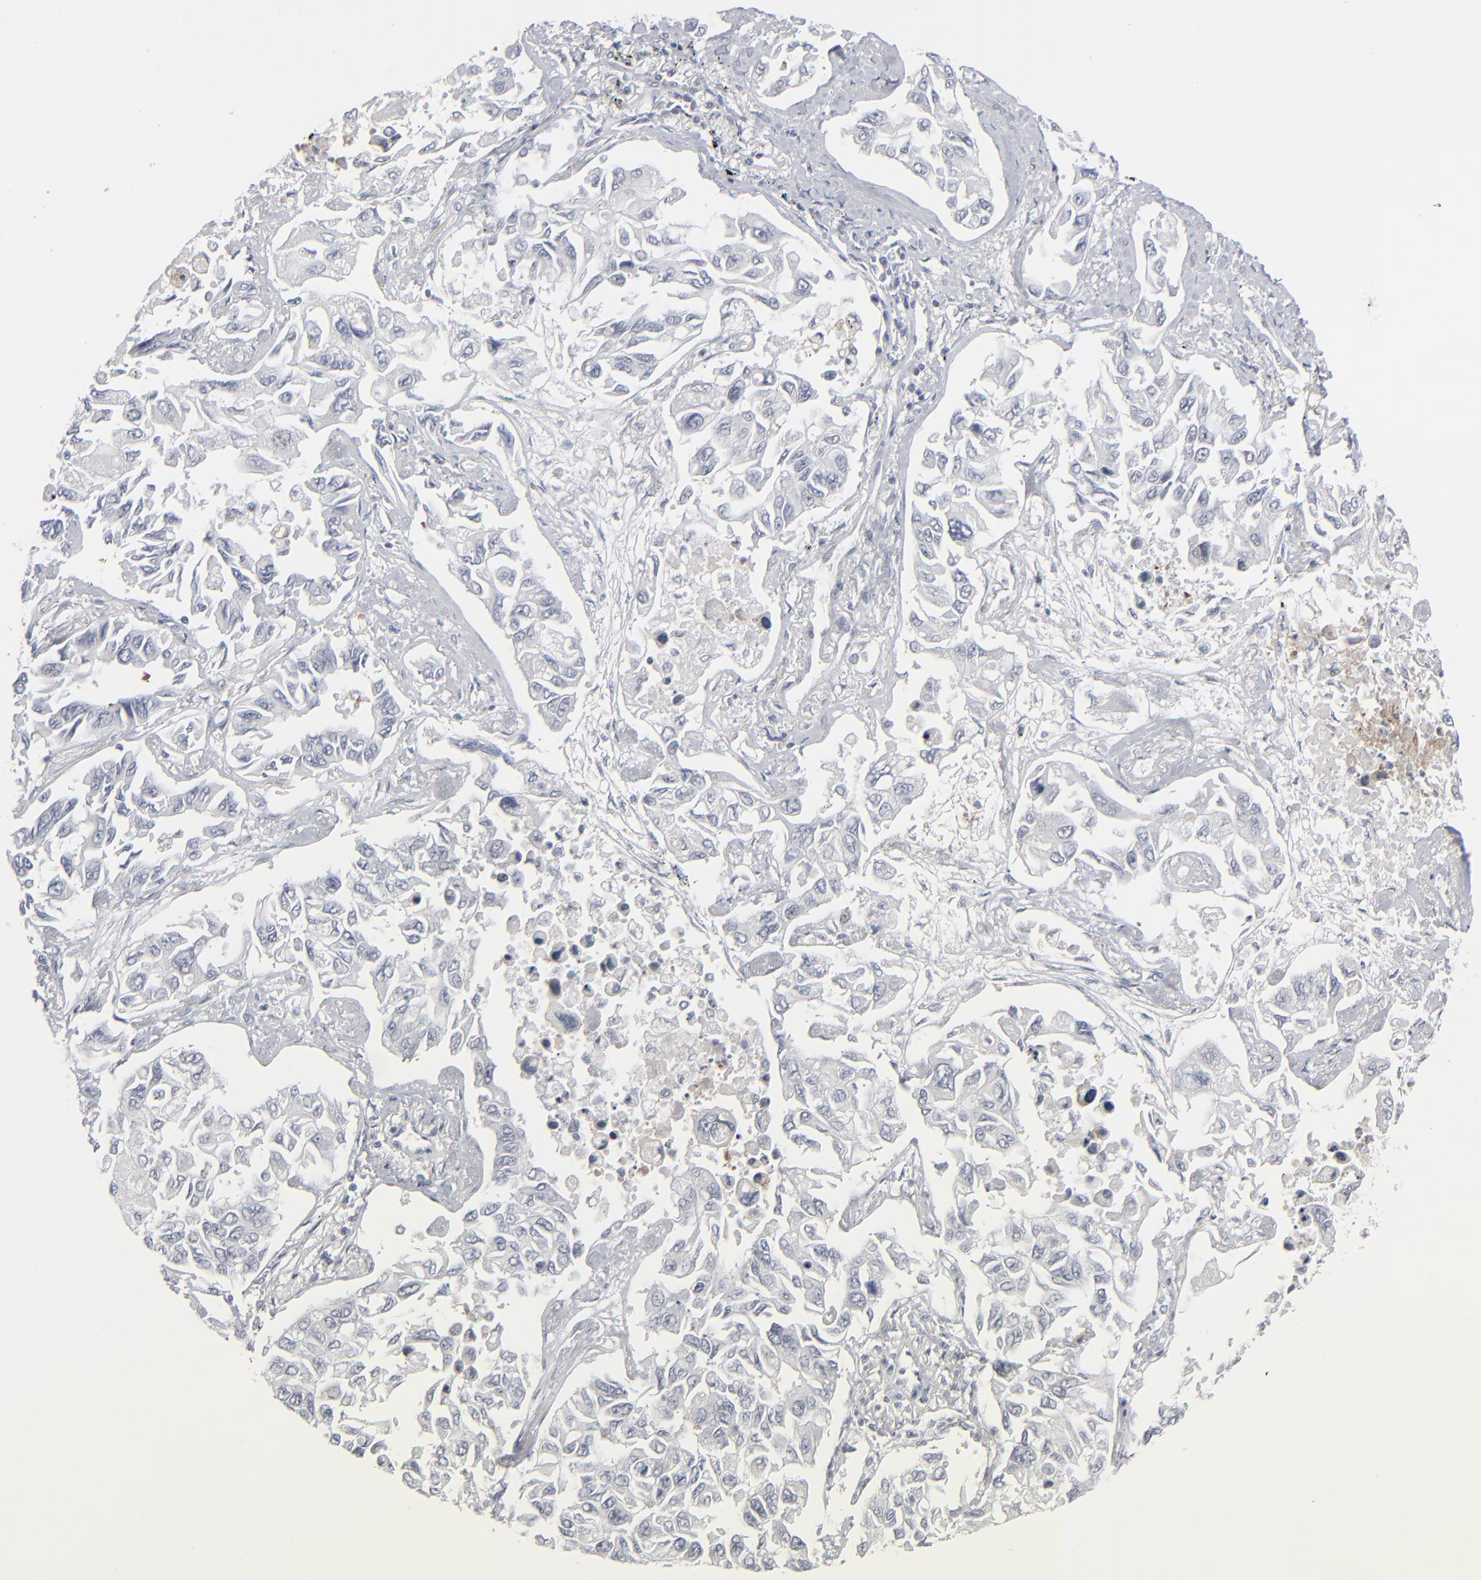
{"staining": {"intensity": "negative", "quantity": "none", "location": "none"}, "tissue": "lung cancer", "cell_type": "Tumor cells", "image_type": "cancer", "snomed": [{"axis": "morphology", "description": "Adenocarcinoma, NOS"}, {"axis": "topography", "description": "Lung"}], "caption": "Lung cancer (adenocarcinoma) was stained to show a protein in brown. There is no significant expression in tumor cells.", "gene": "POF1B", "patient": {"sex": "male", "age": 64}}